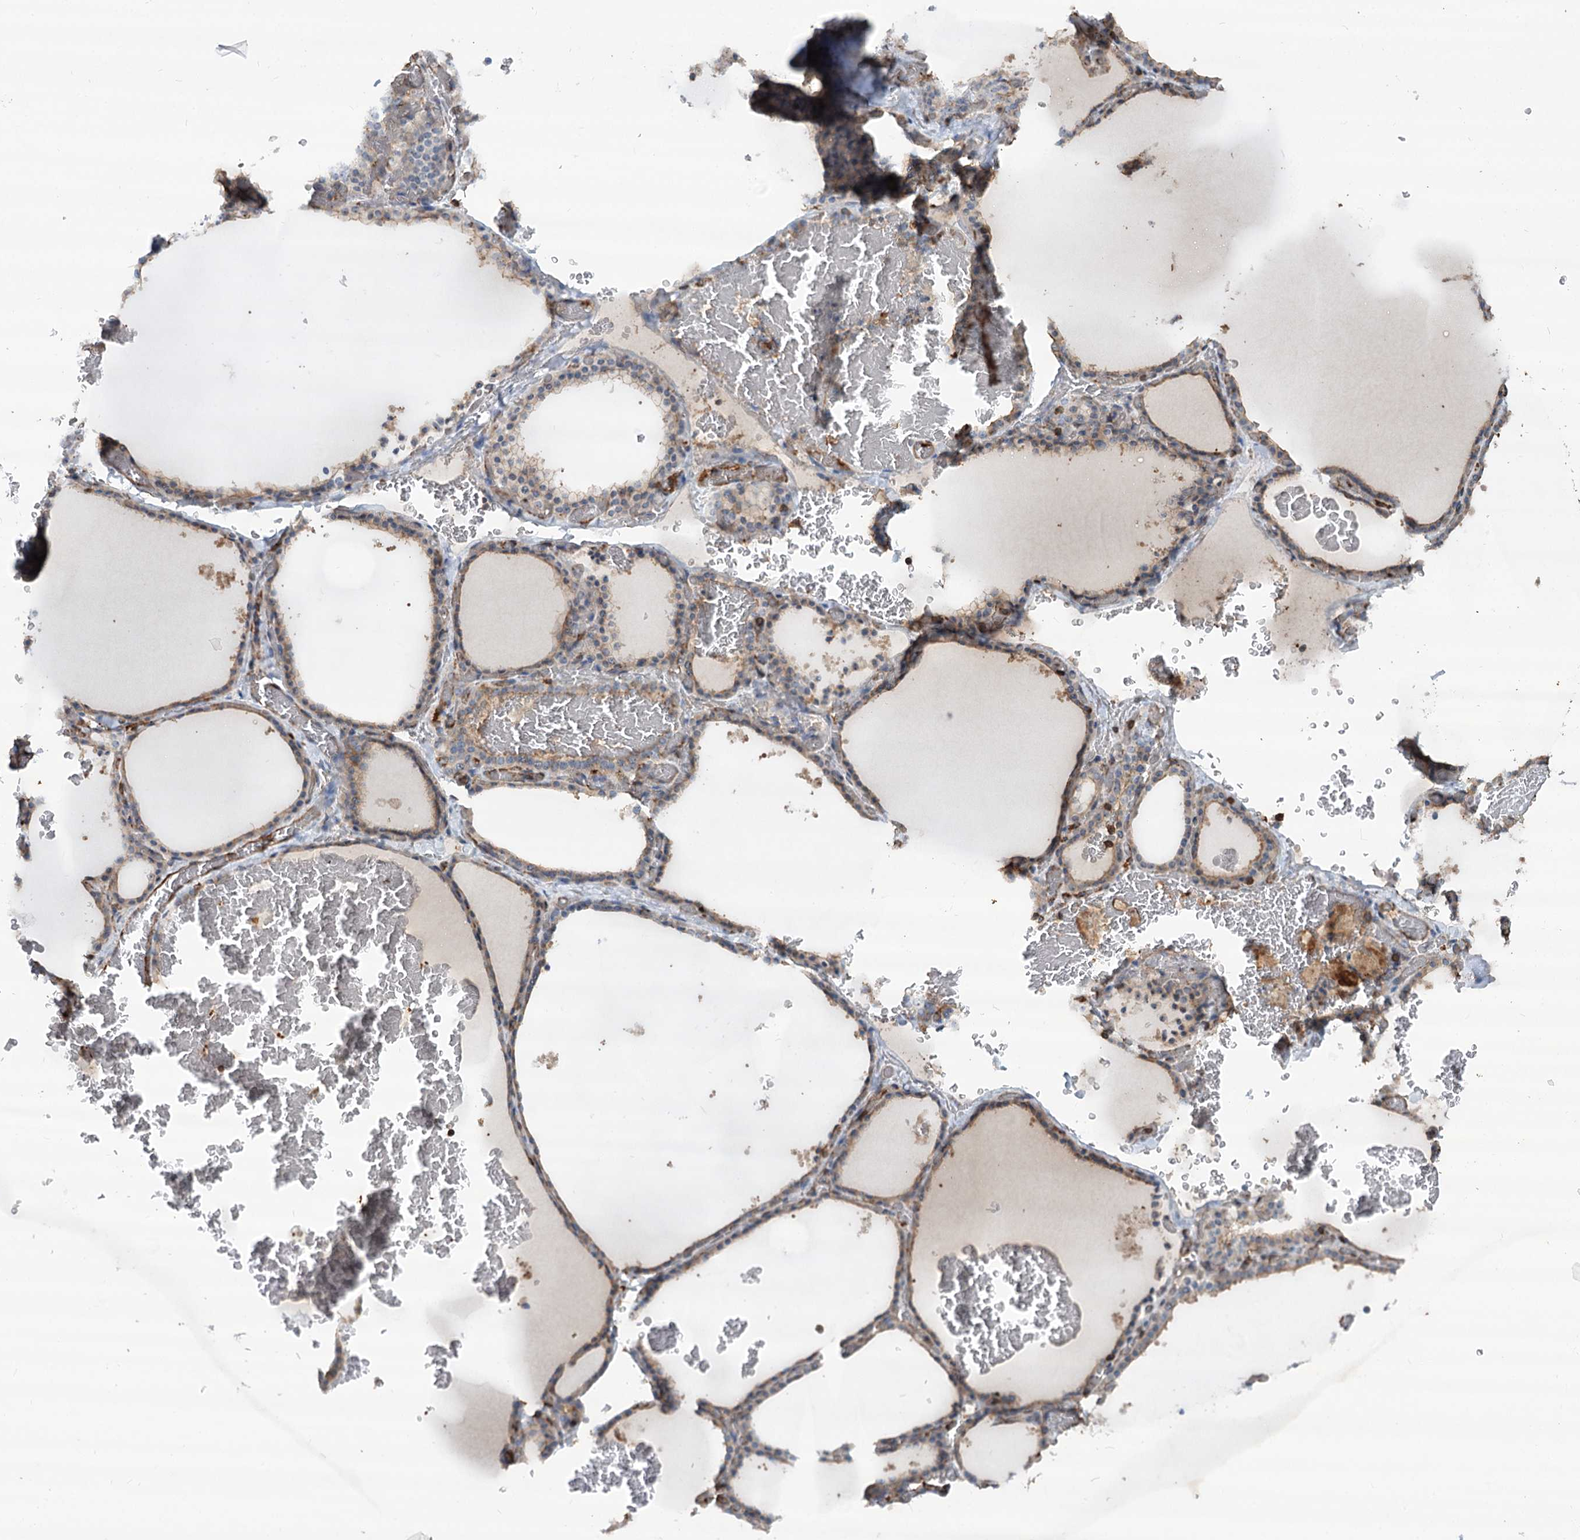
{"staining": {"intensity": "moderate", "quantity": "25%-75%", "location": "cytoplasmic/membranous"}, "tissue": "thyroid gland", "cell_type": "Glandular cells", "image_type": "normal", "snomed": [{"axis": "morphology", "description": "Normal tissue, NOS"}, {"axis": "topography", "description": "Thyroid gland"}], "caption": "A brown stain labels moderate cytoplasmic/membranous staining of a protein in glandular cells of unremarkable human thyroid gland. Nuclei are stained in blue.", "gene": "WDR36", "patient": {"sex": "female", "age": 39}}